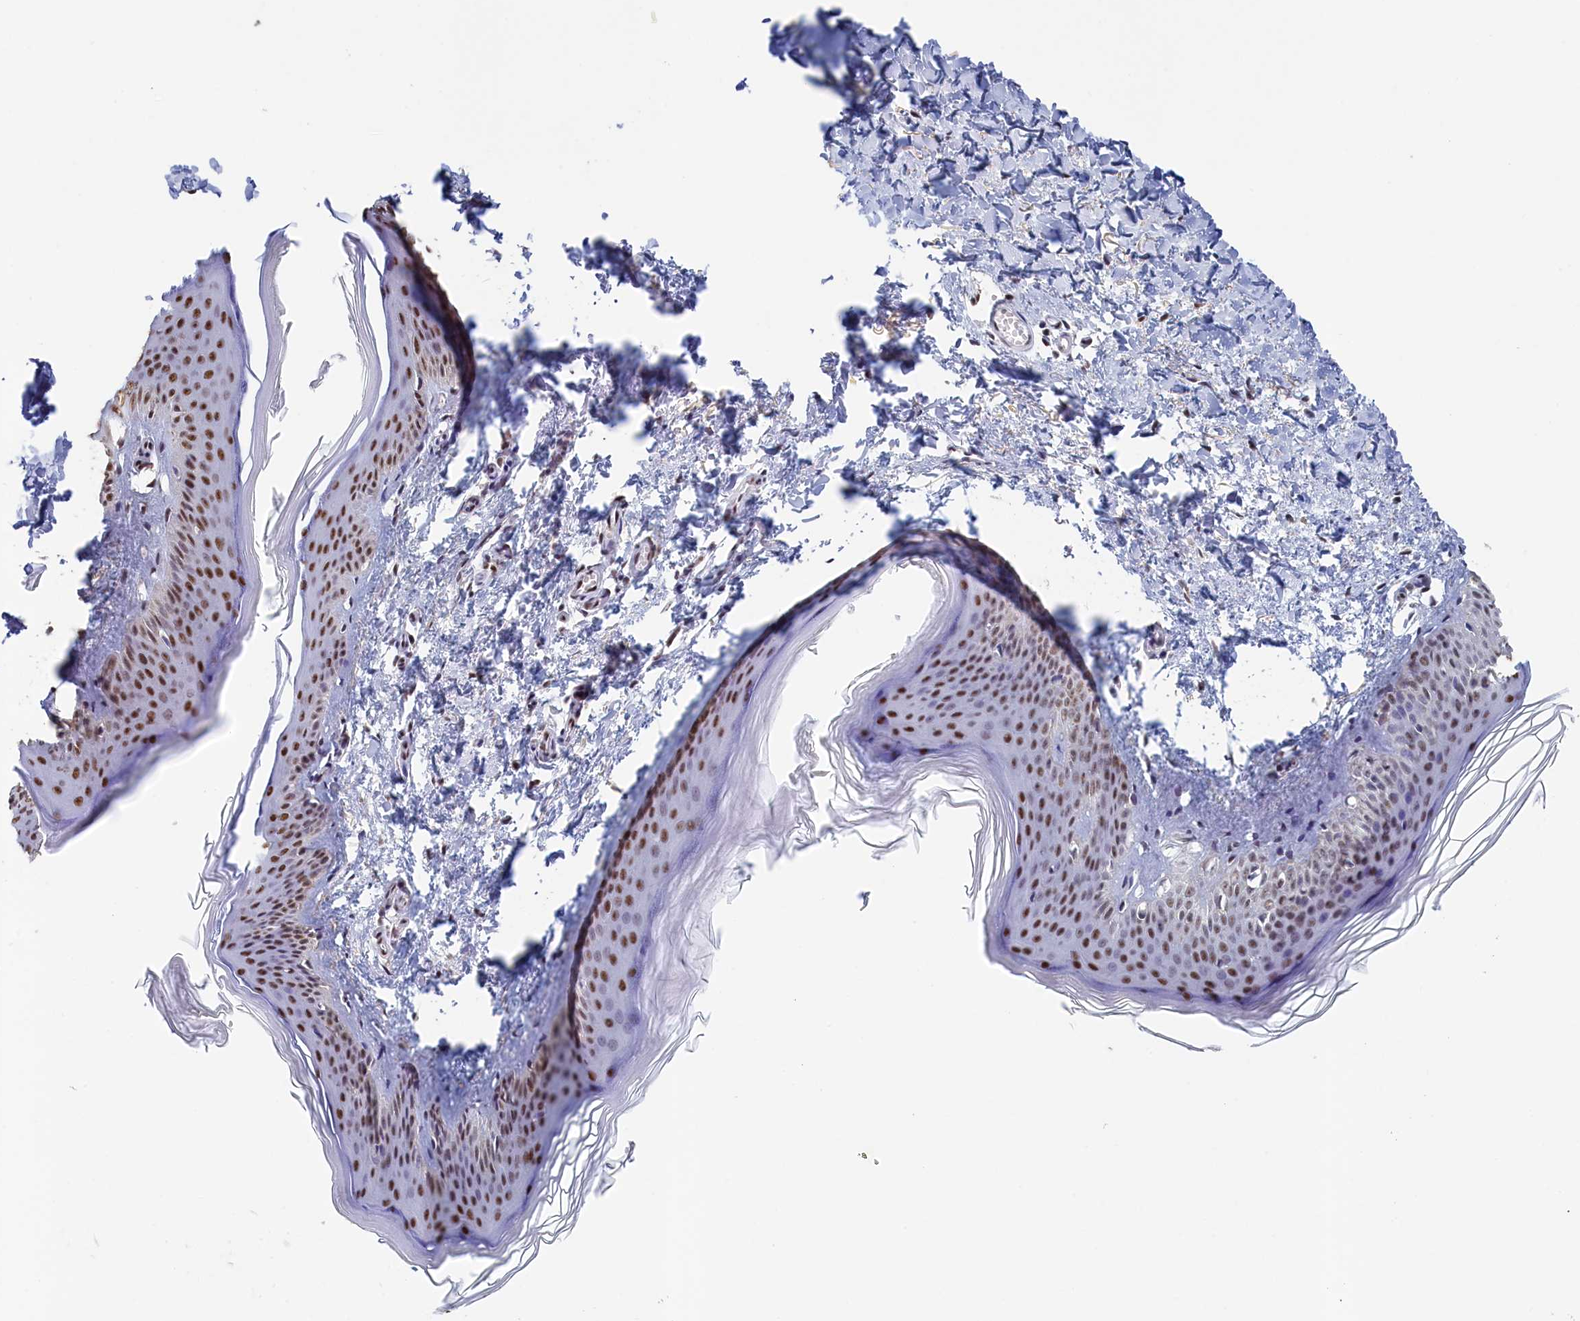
{"staining": {"intensity": "strong", "quantity": ">75%", "location": "nuclear"}, "tissue": "skin", "cell_type": "Fibroblasts", "image_type": "normal", "snomed": [{"axis": "morphology", "description": "Normal tissue, NOS"}, {"axis": "topography", "description": "Skin"}], "caption": "Strong nuclear positivity is seen in about >75% of fibroblasts in benign skin.", "gene": "MOSPD3", "patient": {"sex": "female", "age": 27}}